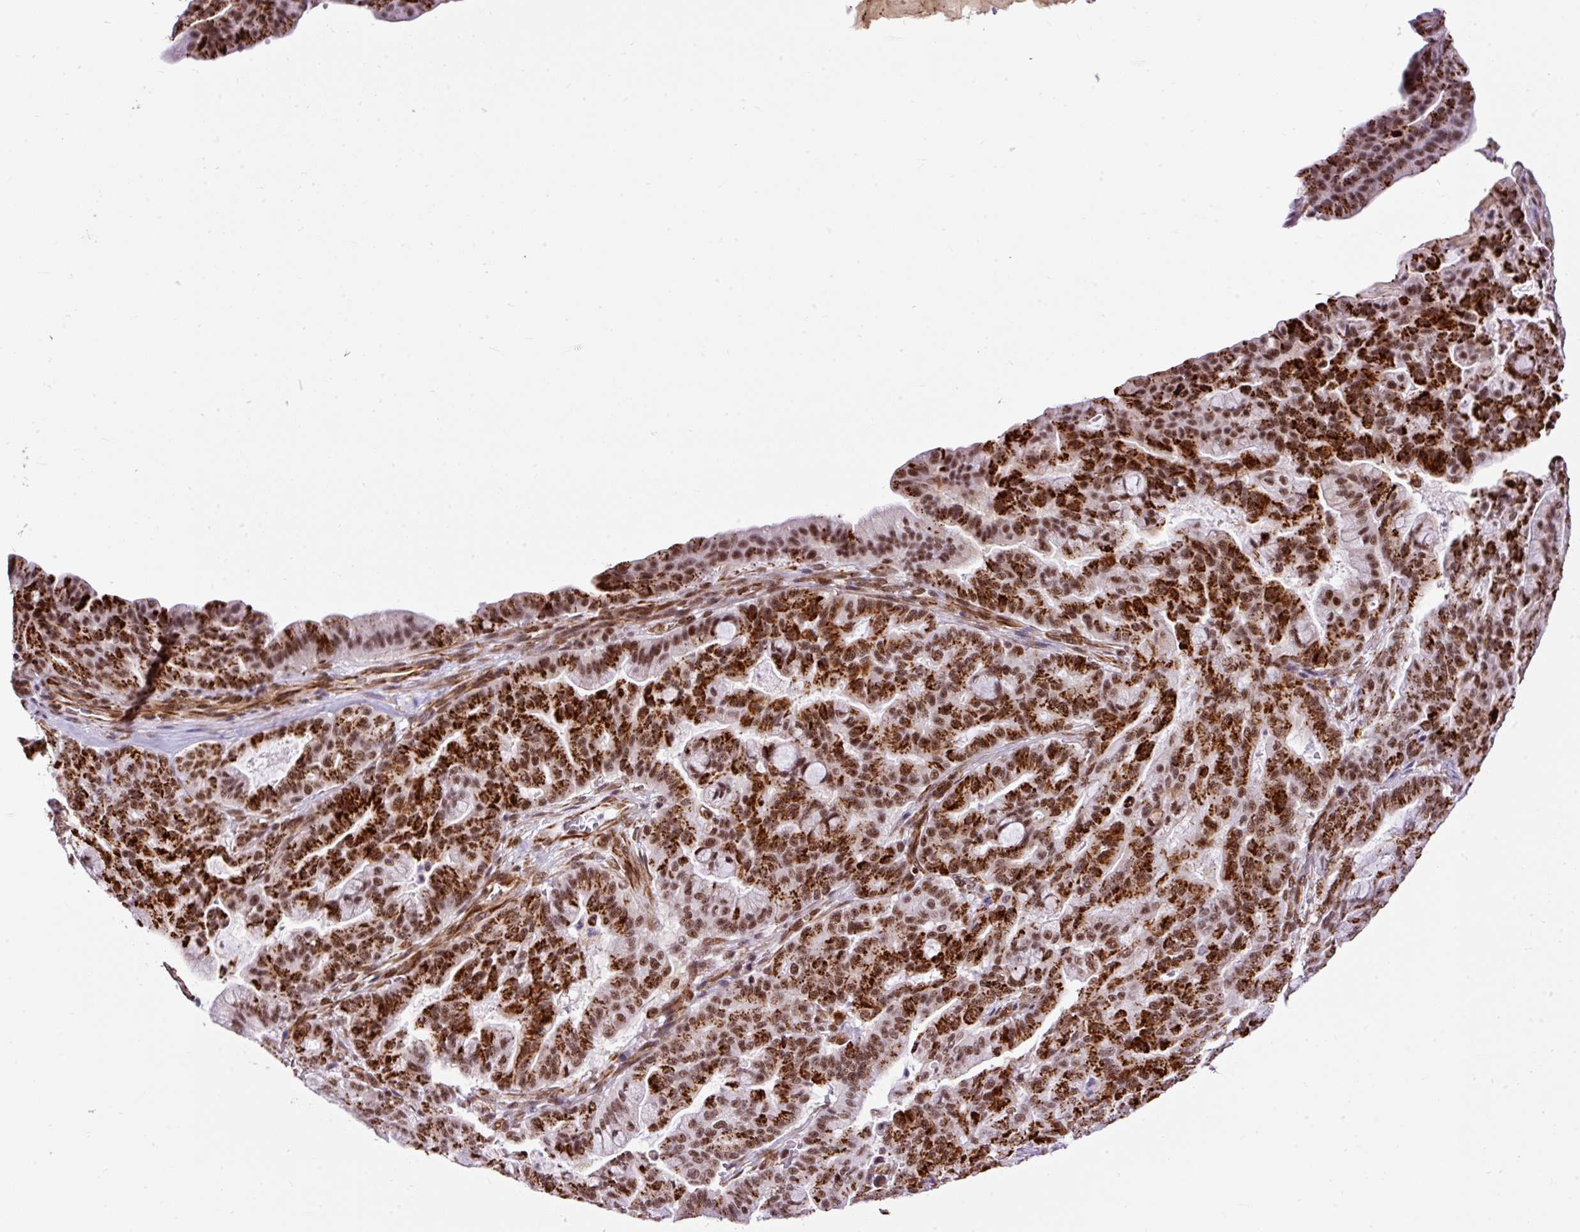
{"staining": {"intensity": "strong", "quantity": ">75%", "location": "cytoplasmic/membranous,nuclear"}, "tissue": "pancreatic cancer", "cell_type": "Tumor cells", "image_type": "cancer", "snomed": [{"axis": "morphology", "description": "Adenocarcinoma, NOS"}, {"axis": "topography", "description": "Pancreas"}], "caption": "A micrograph showing strong cytoplasmic/membranous and nuclear positivity in approximately >75% of tumor cells in pancreatic adenocarcinoma, as visualized by brown immunohistochemical staining.", "gene": "LUC7L2", "patient": {"sex": "male", "age": 63}}